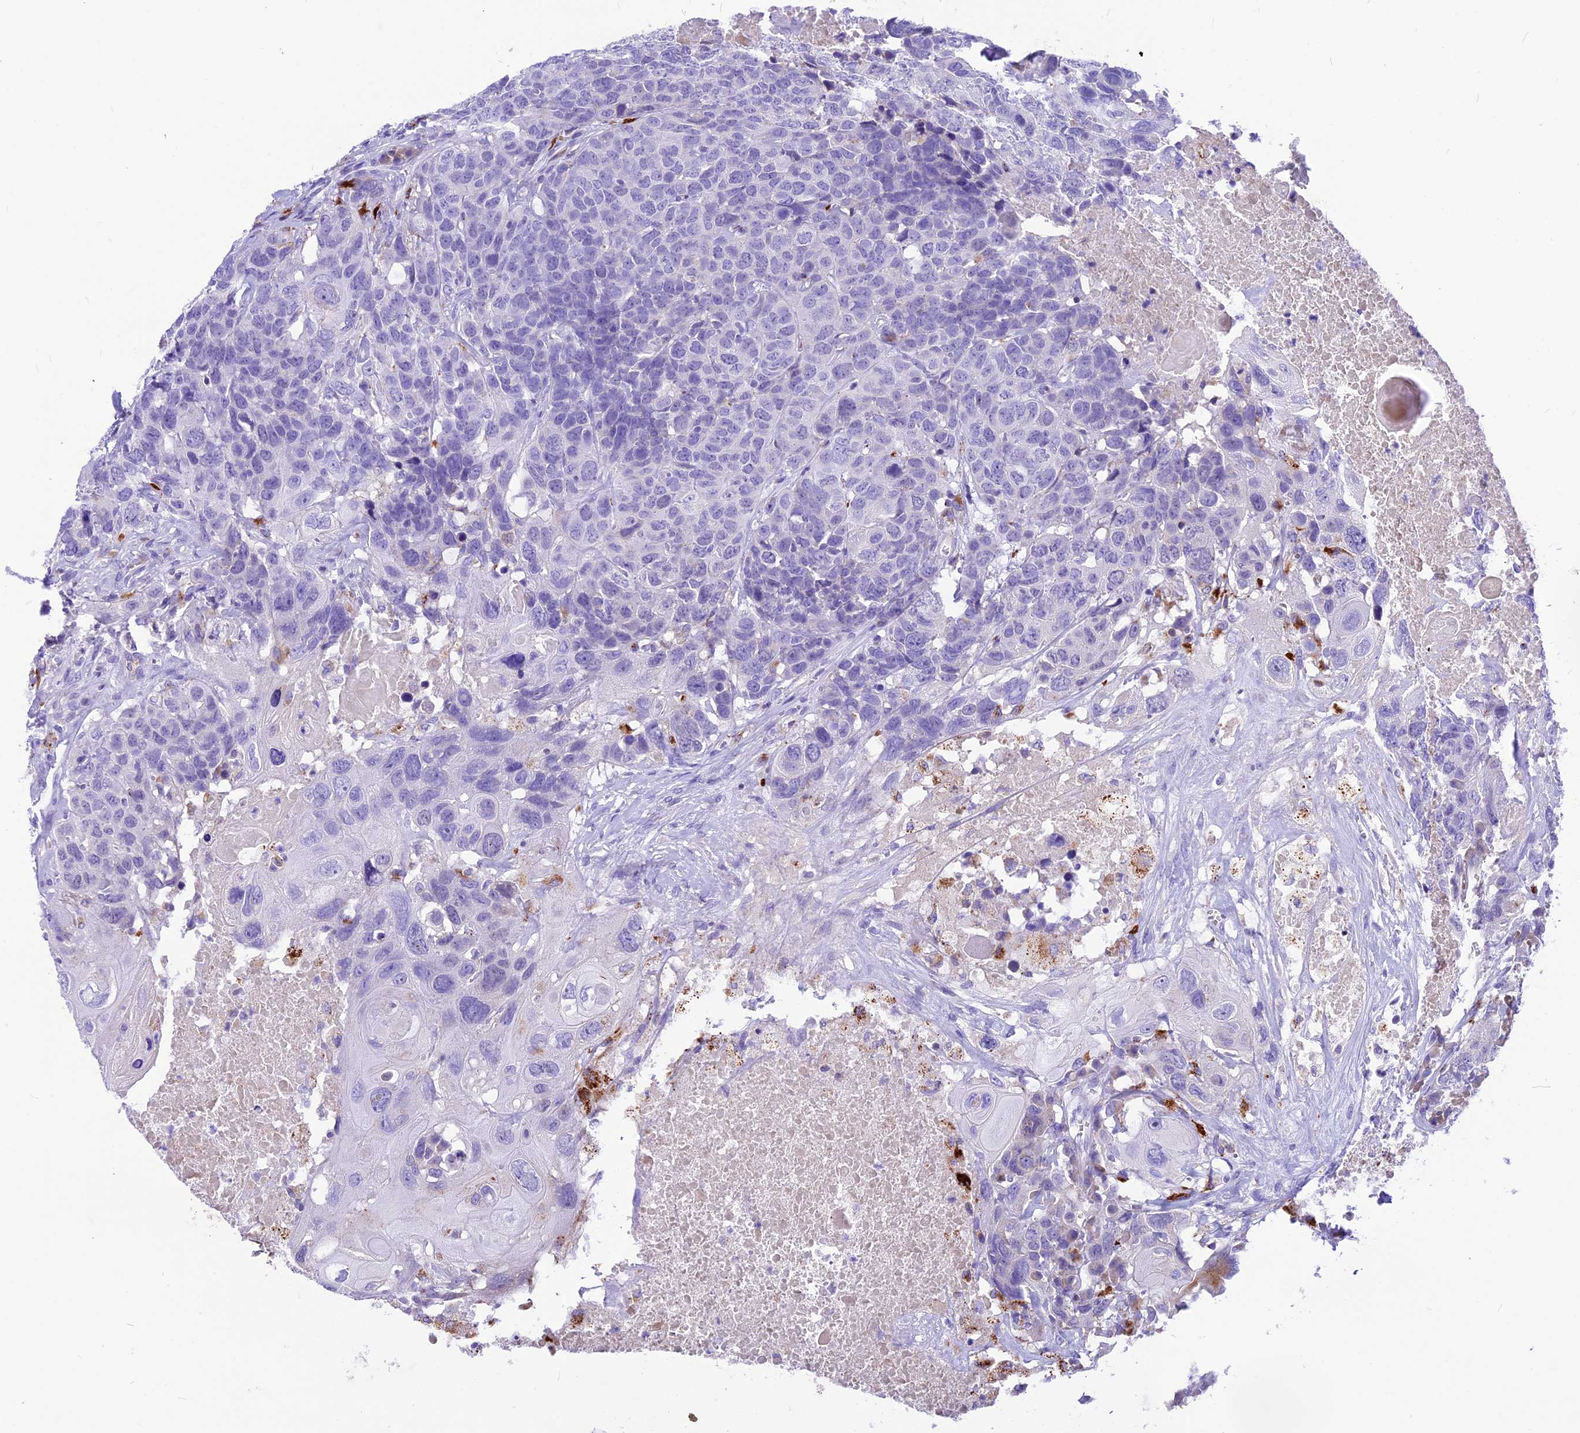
{"staining": {"intensity": "negative", "quantity": "none", "location": "none"}, "tissue": "head and neck cancer", "cell_type": "Tumor cells", "image_type": "cancer", "snomed": [{"axis": "morphology", "description": "Squamous cell carcinoma, NOS"}, {"axis": "topography", "description": "Head-Neck"}], "caption": "Head and neck cancer stained for a protein using IHC shows no staining tumor cells.", "gene": "THRSP", "patient": {"sex": "male", "age": 66}}